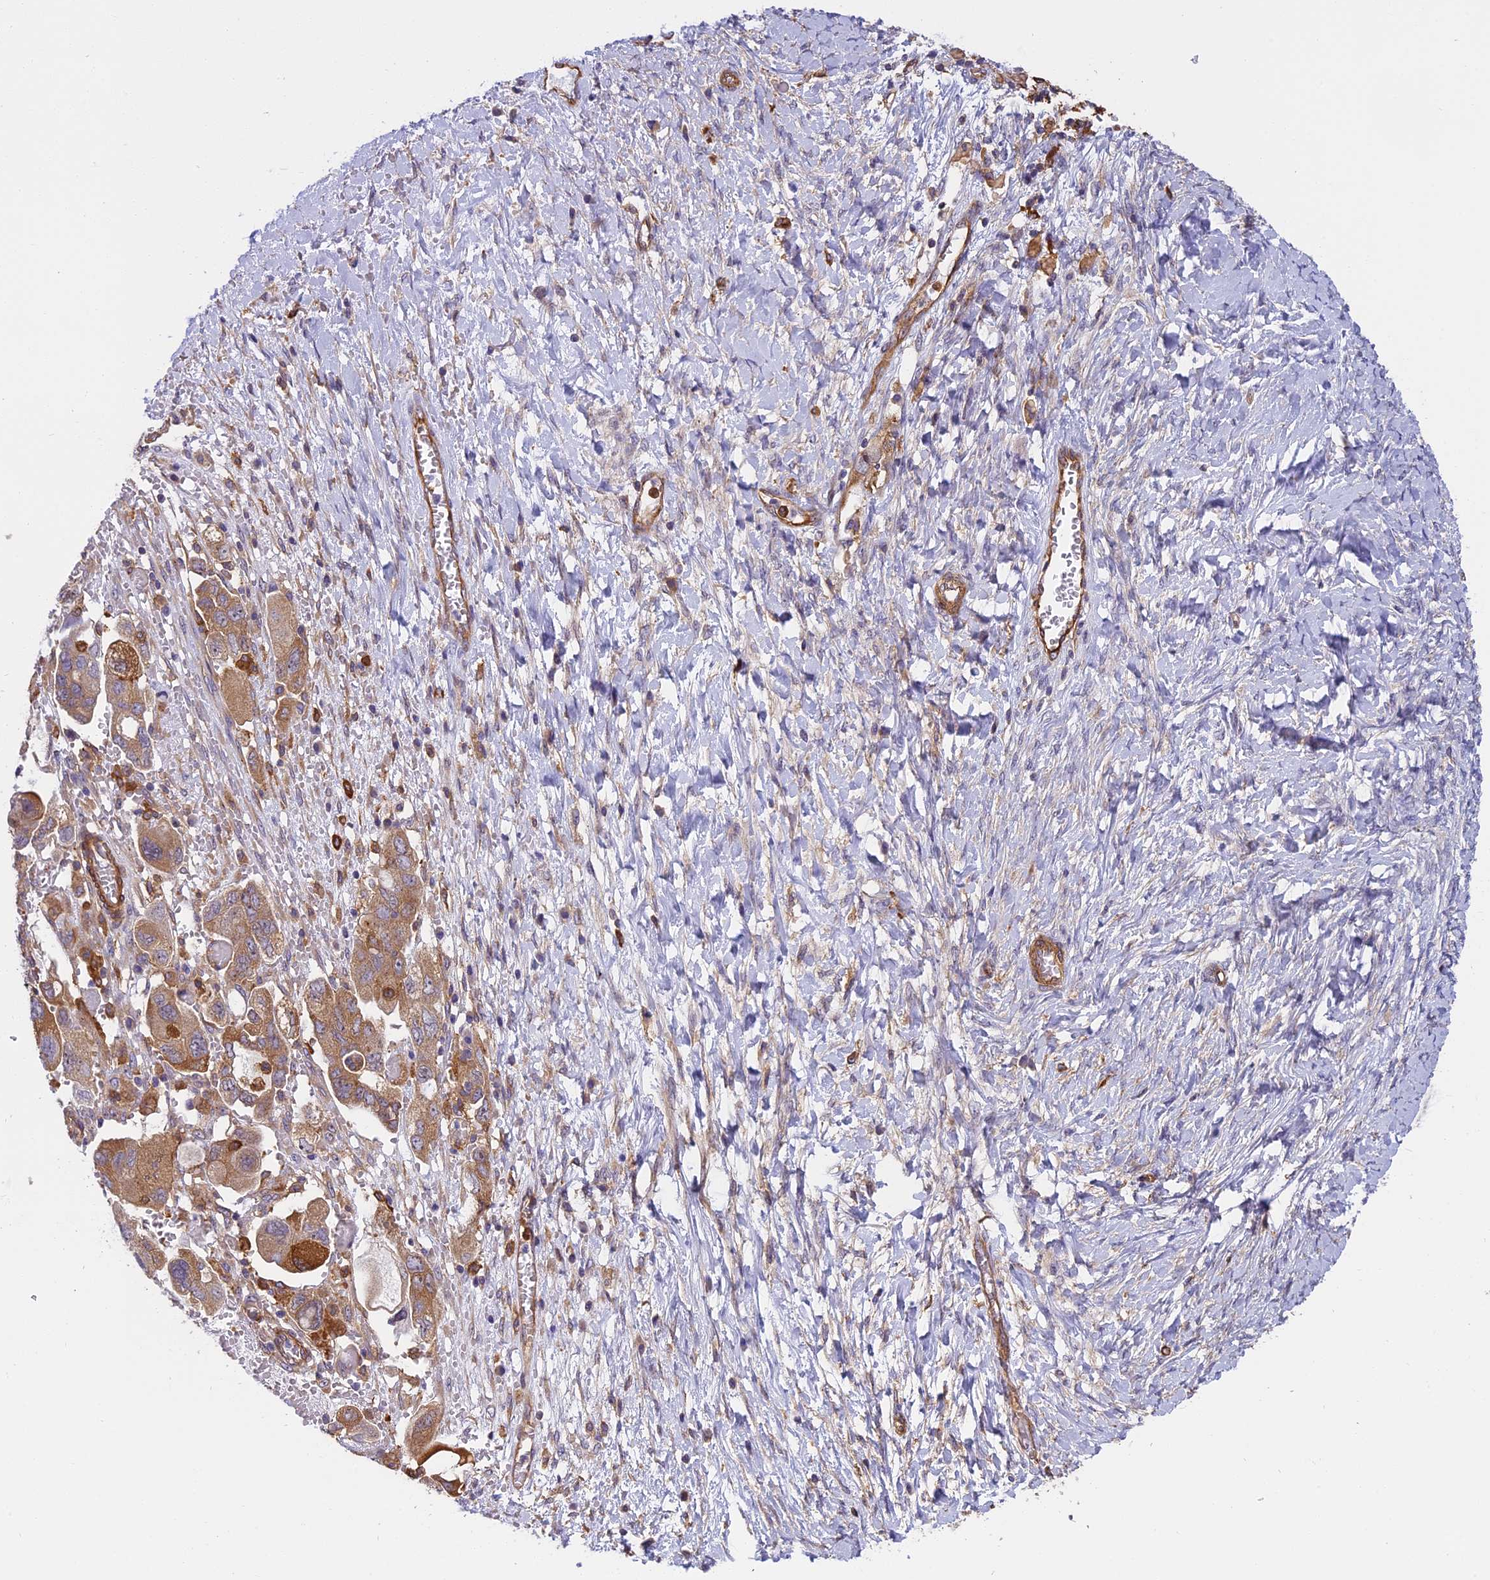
{"staining": {"intensity": "moderate", "quantity": "25%-75%", "location": "cytoplasmic/membranous"}, "tissue": "ovarian cancer", "cell_type": "Tumor cells", "image_type": "cancer", "snomed": [{"axis": "morphology", "description": "Carcinoma, NOS"}, {"axis": "morphology", "description": "Cystadenocarcinoma, serous, NOS"}, {"axis": "topography", "description": "Ovary"}], "caption": "Immunohistochemistry (IHC) image of human serous cystadenocarcinoma (ovarian) stained for a protein (brown), which exhibits medium levels of moderate cytoplasmic/membranous expression in approximately 25%-75% of tumor cells.", "gene": "EHBP1L1", "patient": {"sex": "female", "age": 69}}